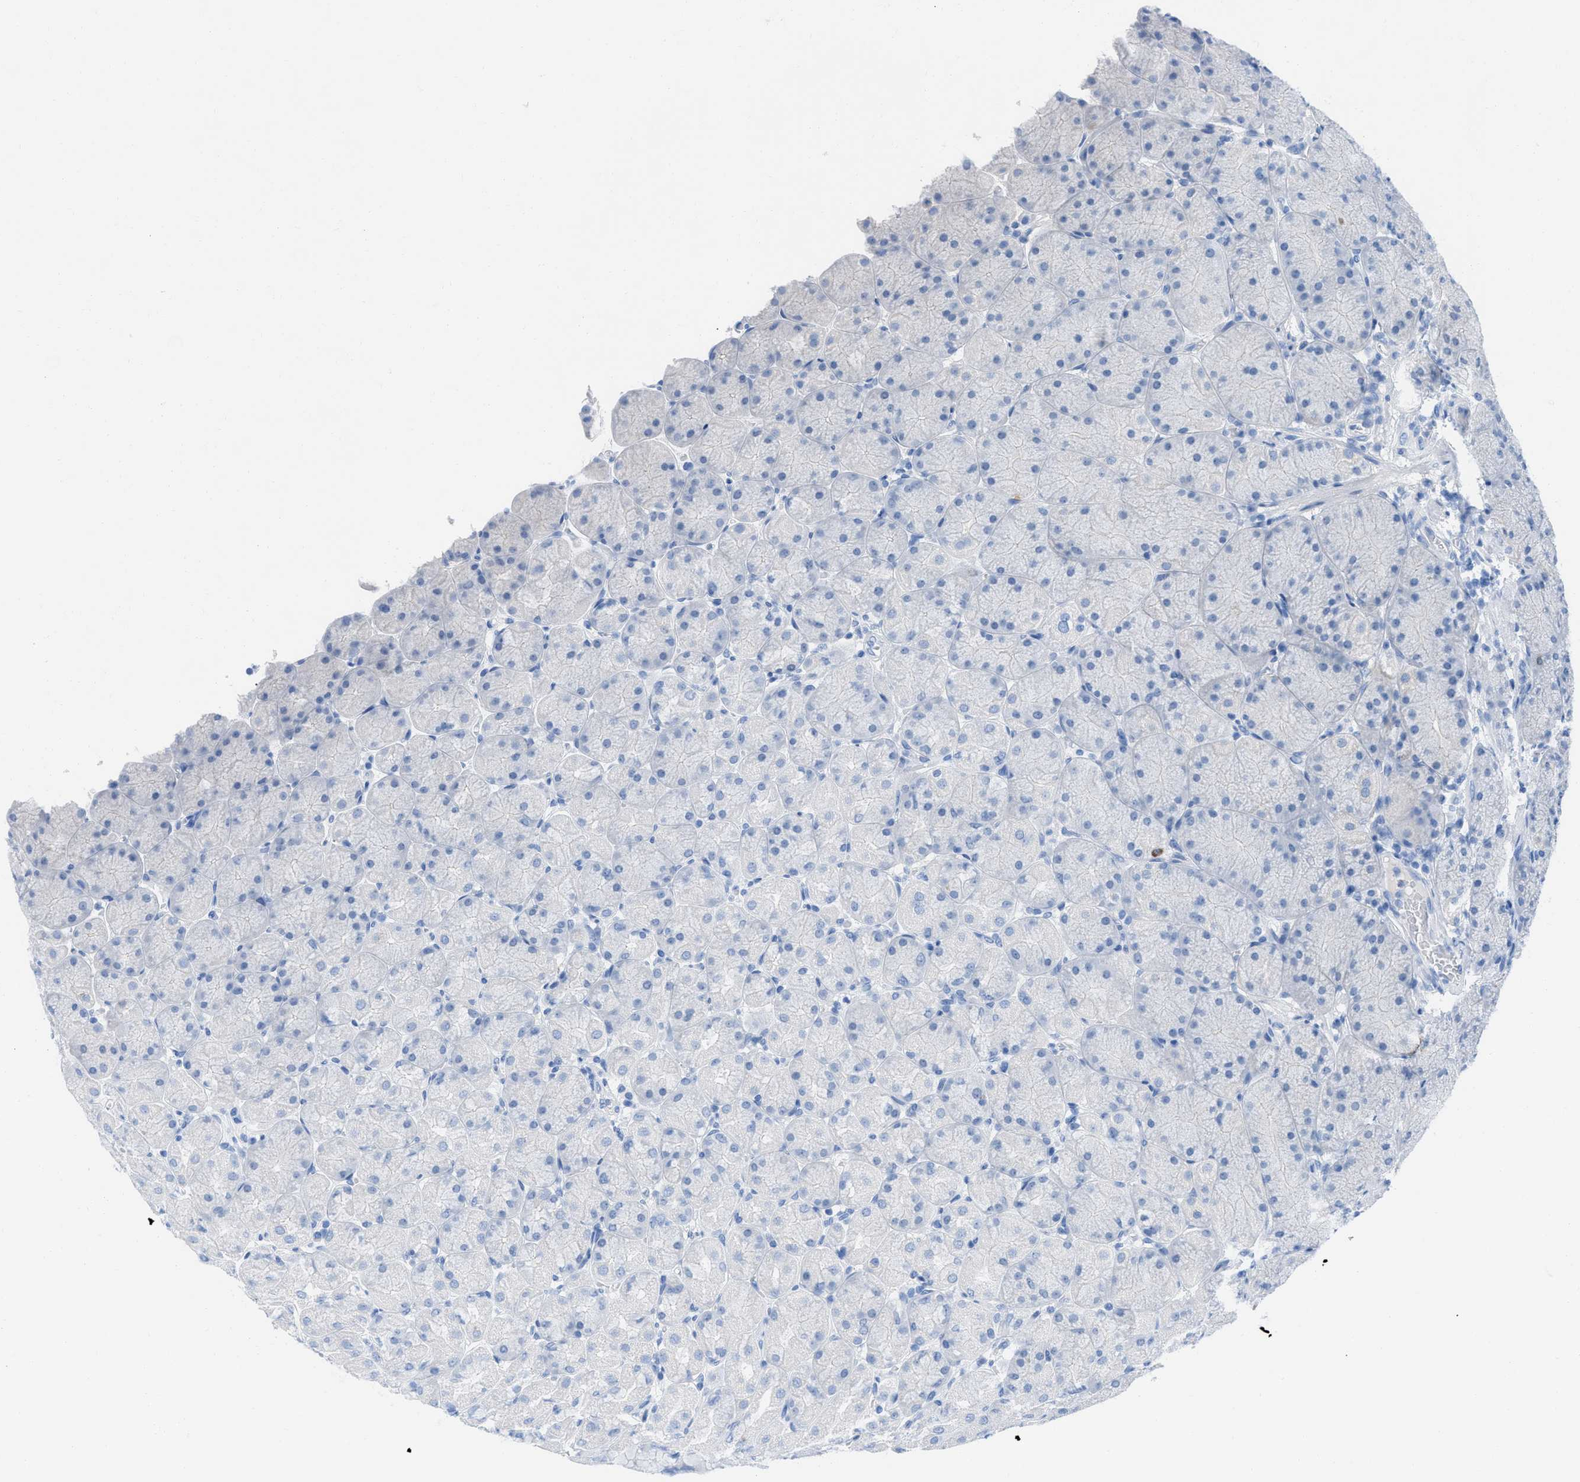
{"staining": {"intensity": "negative", "quantity": "none", "location": "none"}, "tissue": "stomach", "cell_type": "Glandular cells", "image_type": "normal", "snomed": [{"axis": "morphology", "description": "Normal tissue, NOS"}, {"axis": "topography", "description": "Stomach, upper"}], "caption": "This is a photomicrograph of immunohistochemistry staining of normal stomach, which shows no positivity in glandular cells.", "gene": "TCL1A", "patient": {"sex": "female", "age": 56}}